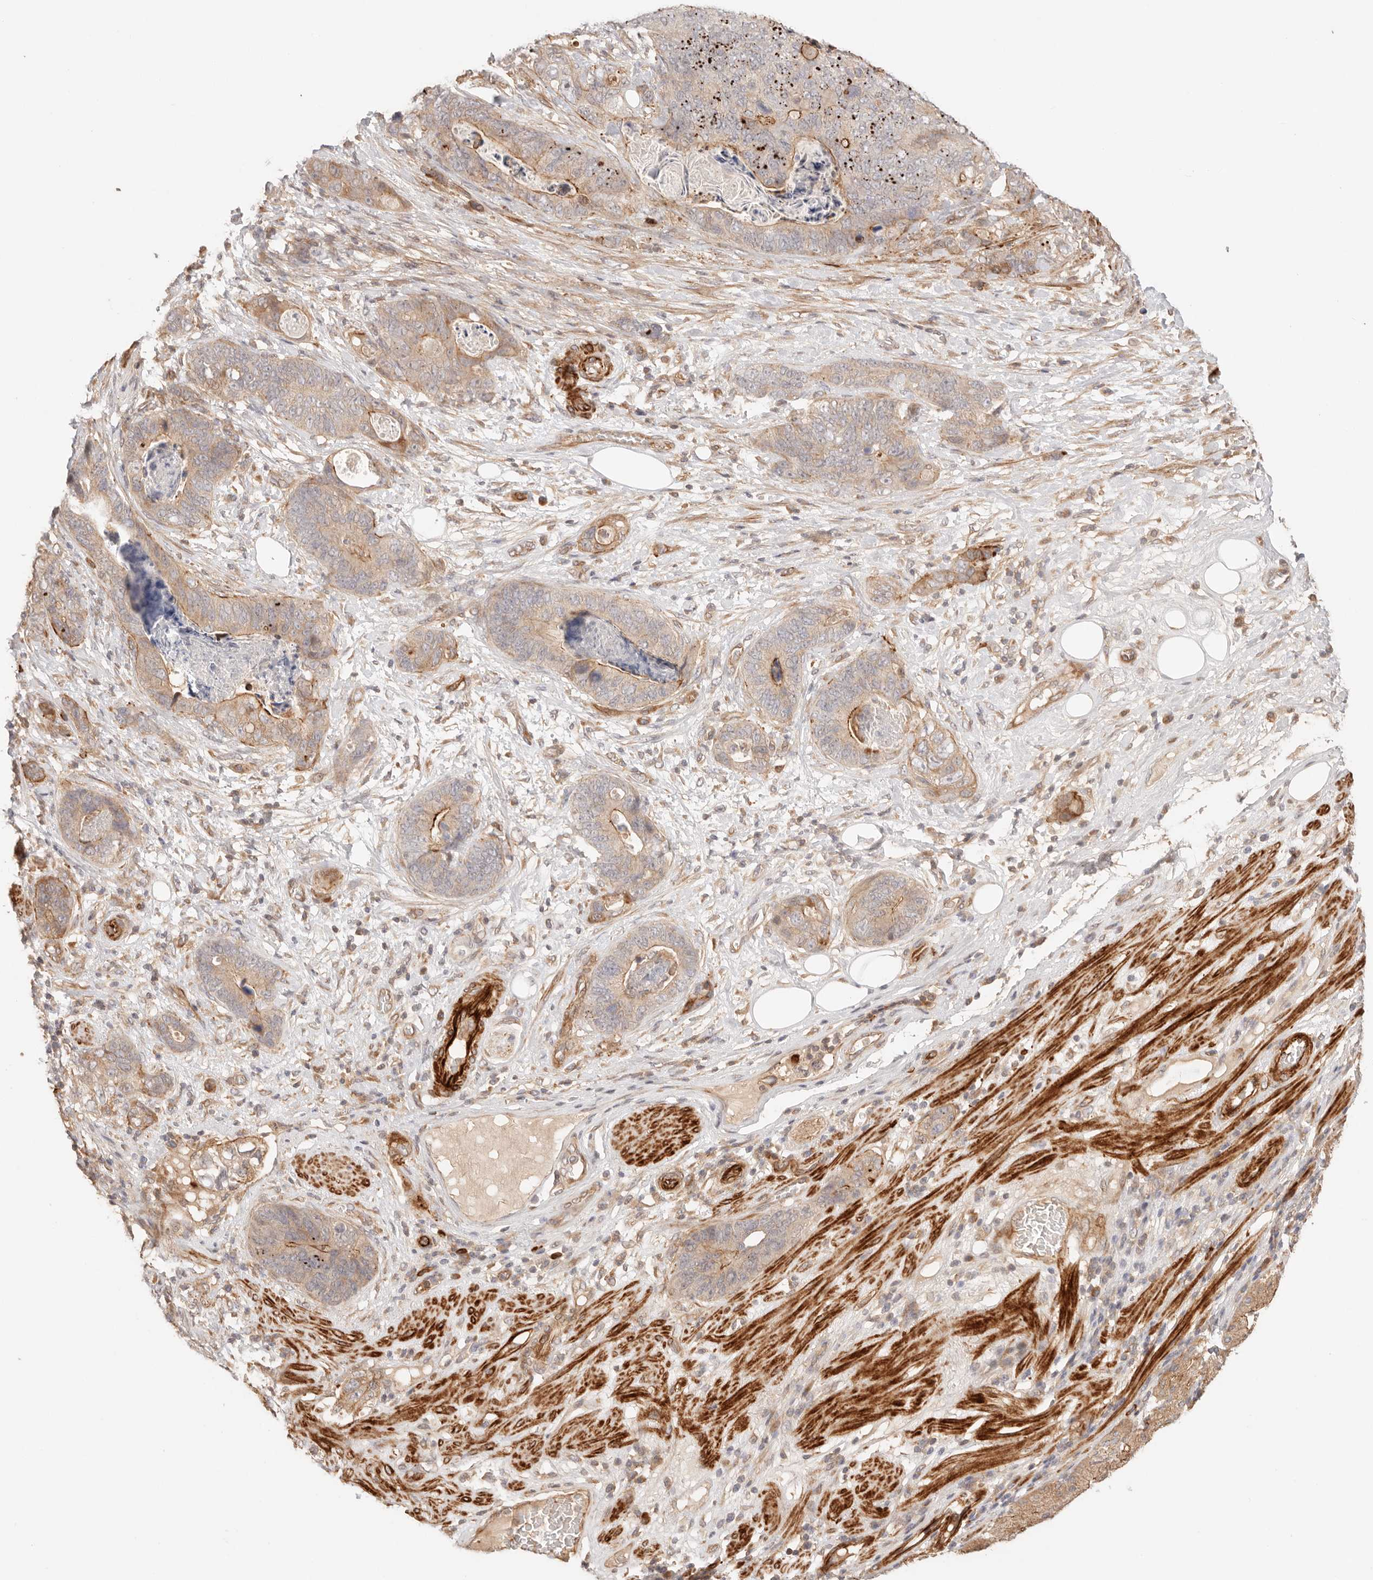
{"staining": {"intensity": "moderate", "quantity": "25%-75%", "location": "cytoplasmic/membranous"}, "tissue": "stomach cancer", "cell_type": "Tumor cells", "image_type": "cancer", "snomed": [{"axis": "morphology", "description": "Normal tissue, NOS"}, {"axis": "morphology", "description": "Adenocarcinoma, NOS"}, {"axis": "topography", "description": "Stomach"}], "caption": "Protein staining of stomach adenocarcinoma tissue reveals moderate cytoplasmic/membranous staining in approximately 25%-75% of tumor cells.", "gene": "IL1R2", "patient": {"sex": "female", "age": 89}}